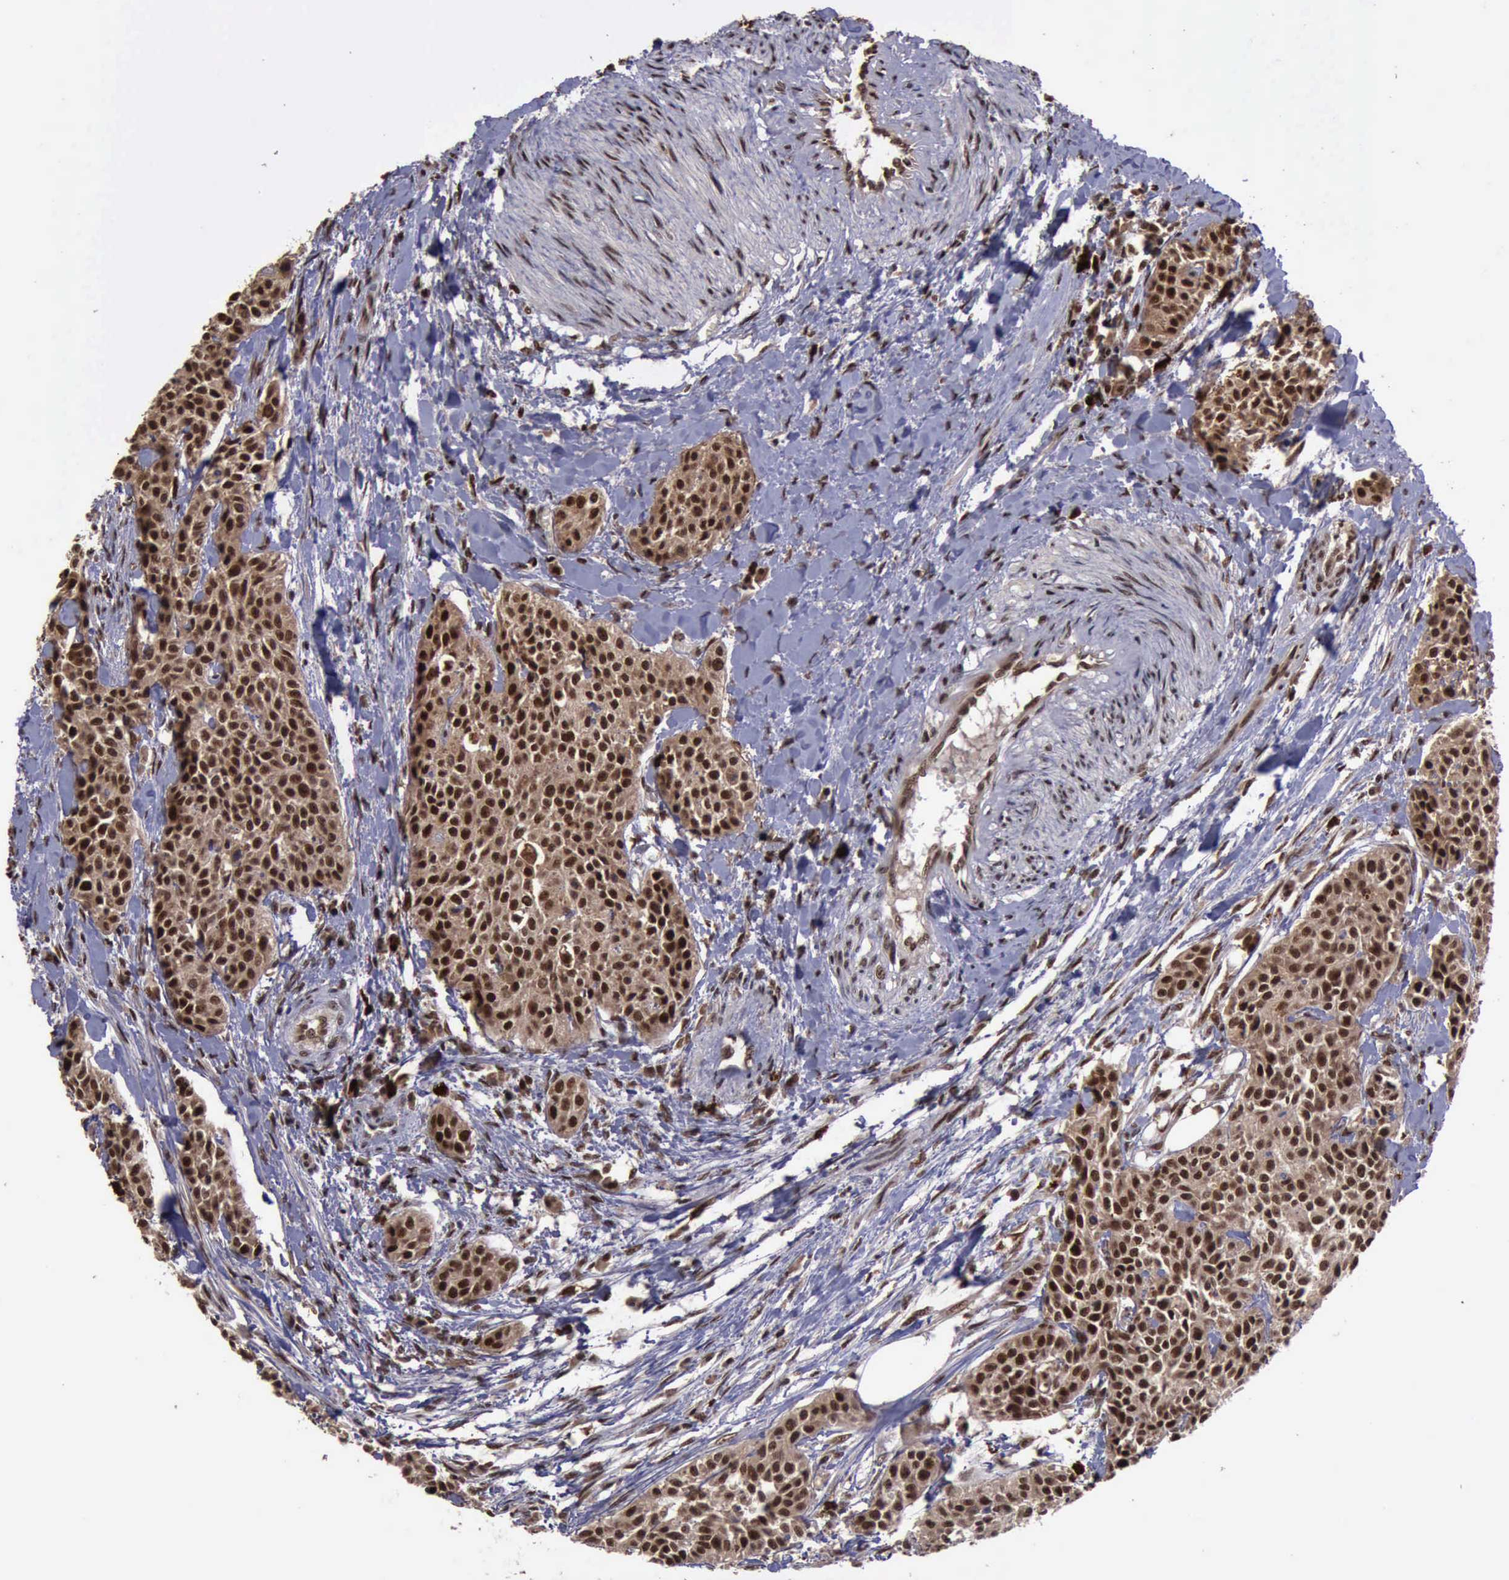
{"staining": {"intensity": "strong", "quantity": ">75%", "location": "cytoplasmic/membranous,nuclear"}, "tissue": "urothelial cancer", "cell_type": "Tumor cells", "image_type": "cancer", "snomed": [{"axis": "morphology", "description": "Urothelial carcinoma, High grade"}, {"axis": "topography", "description": "Urinary bladder"}], "caption": "IHC image of human urothelial cancer stained for a protein (brown), which exhibits high levels of strong cytoplasmic/membranous and nuclear positivity in approximately >75% of tumor cells.", "gene": "TRMT2A", "patient": {"sex": "male", "age": 56}}